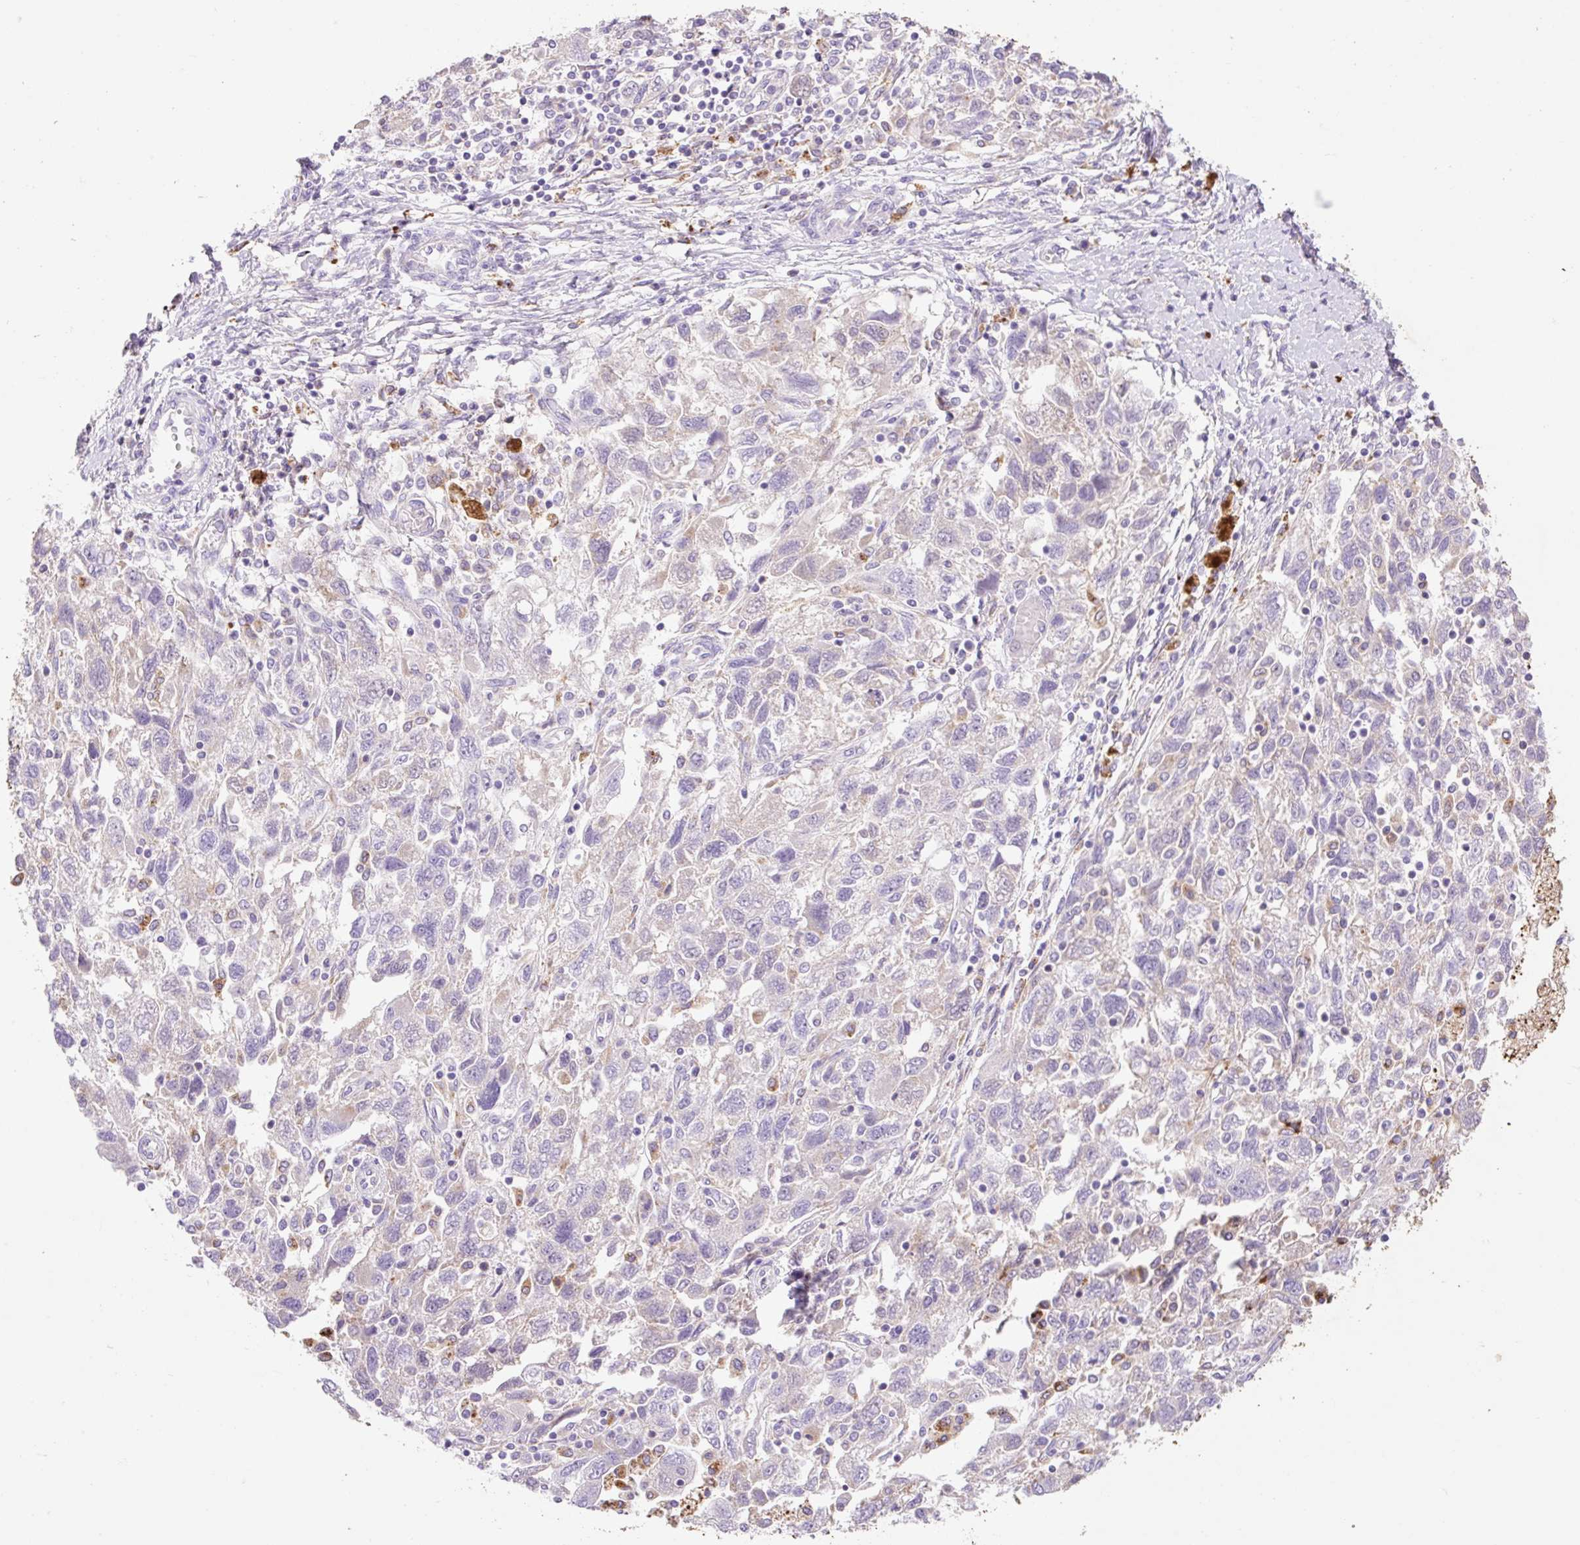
{"staining": {"intensity": "negative", "quantity": "none", "location": "none"}, "tissue": "ovarian cancer", "cell_type": "Tumor cells", "image_type": "cancer", "snomed": [{"axis": "morphology", "description": "Carcinoma, NOS"}, {"axis": "morphology", "description": "Cystadenocarcinoma, serous, NOS"}, {"axis": "topography", "description": "Ovary"}], "caption": "Immunohistochemistry (IHC) photomicrograph of neoplastic tissue: human serous cystadenocarcinoma (ovarian) stained with DAB (3,3'-diaminobenzidine) exhibits no significant protein staining in tumor cells.", "gene": "HEXA", "patient": {"sex": "female", "age": 69}}